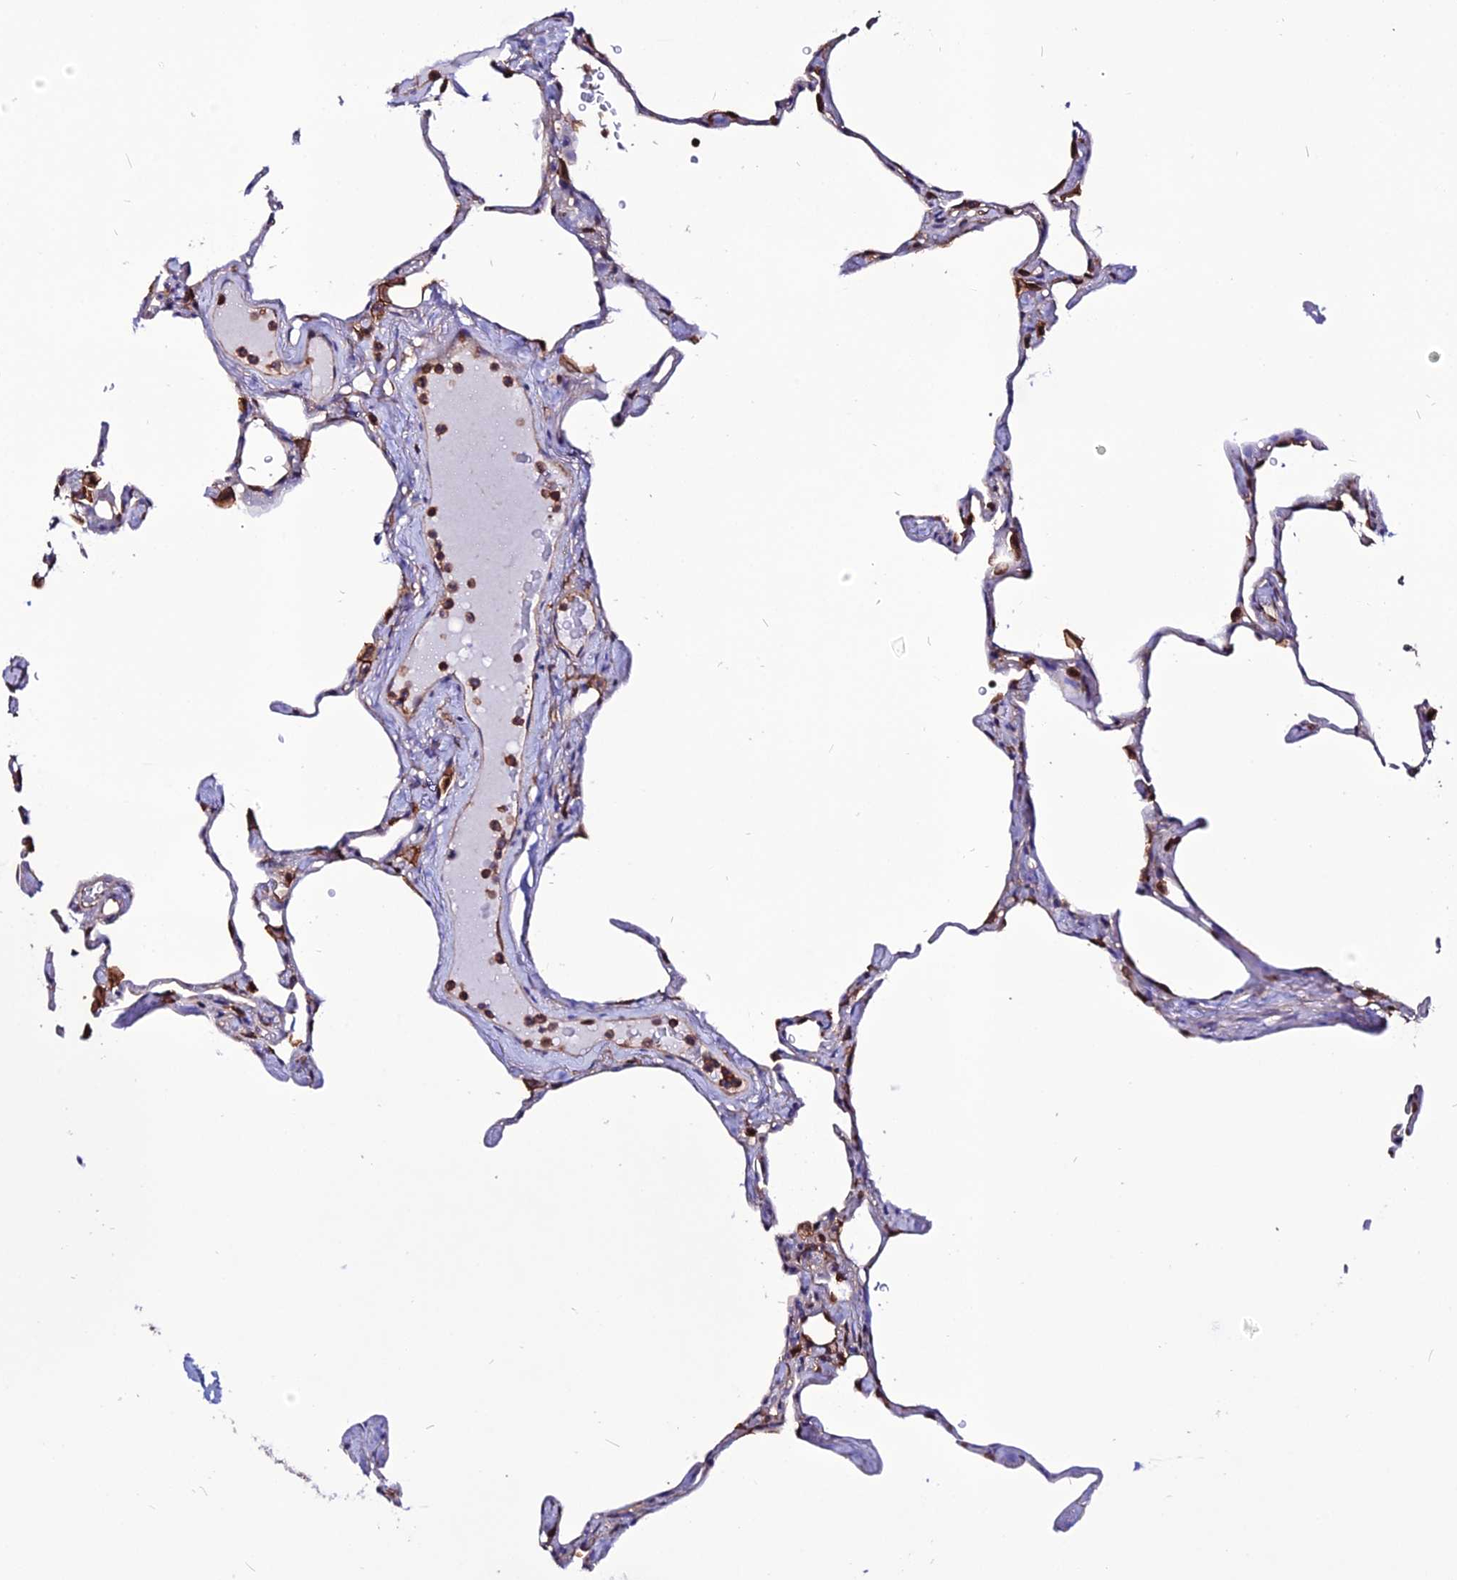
{"staining": {"intensity": "strong", "quantity": "<25%", "location": "cytoplasmic/membranous,nuclear"}, "tissue": "lung", "cell_type": "Alveolar cells", "image_type": "normal", "snomed": [{"axis": "morphology", "description": "Normal tissue, NOS"}, {"axis": "topography", "description": "Lung"}], "caption": "Immunohistochemical staining of unremarkable lung reveals strong cytoplasmic/membranous,nuclear protein expression in approximately <25% of alveolar cells.", "gene": "USP17L10", "patient": {"sex": "male", "age": 65}}